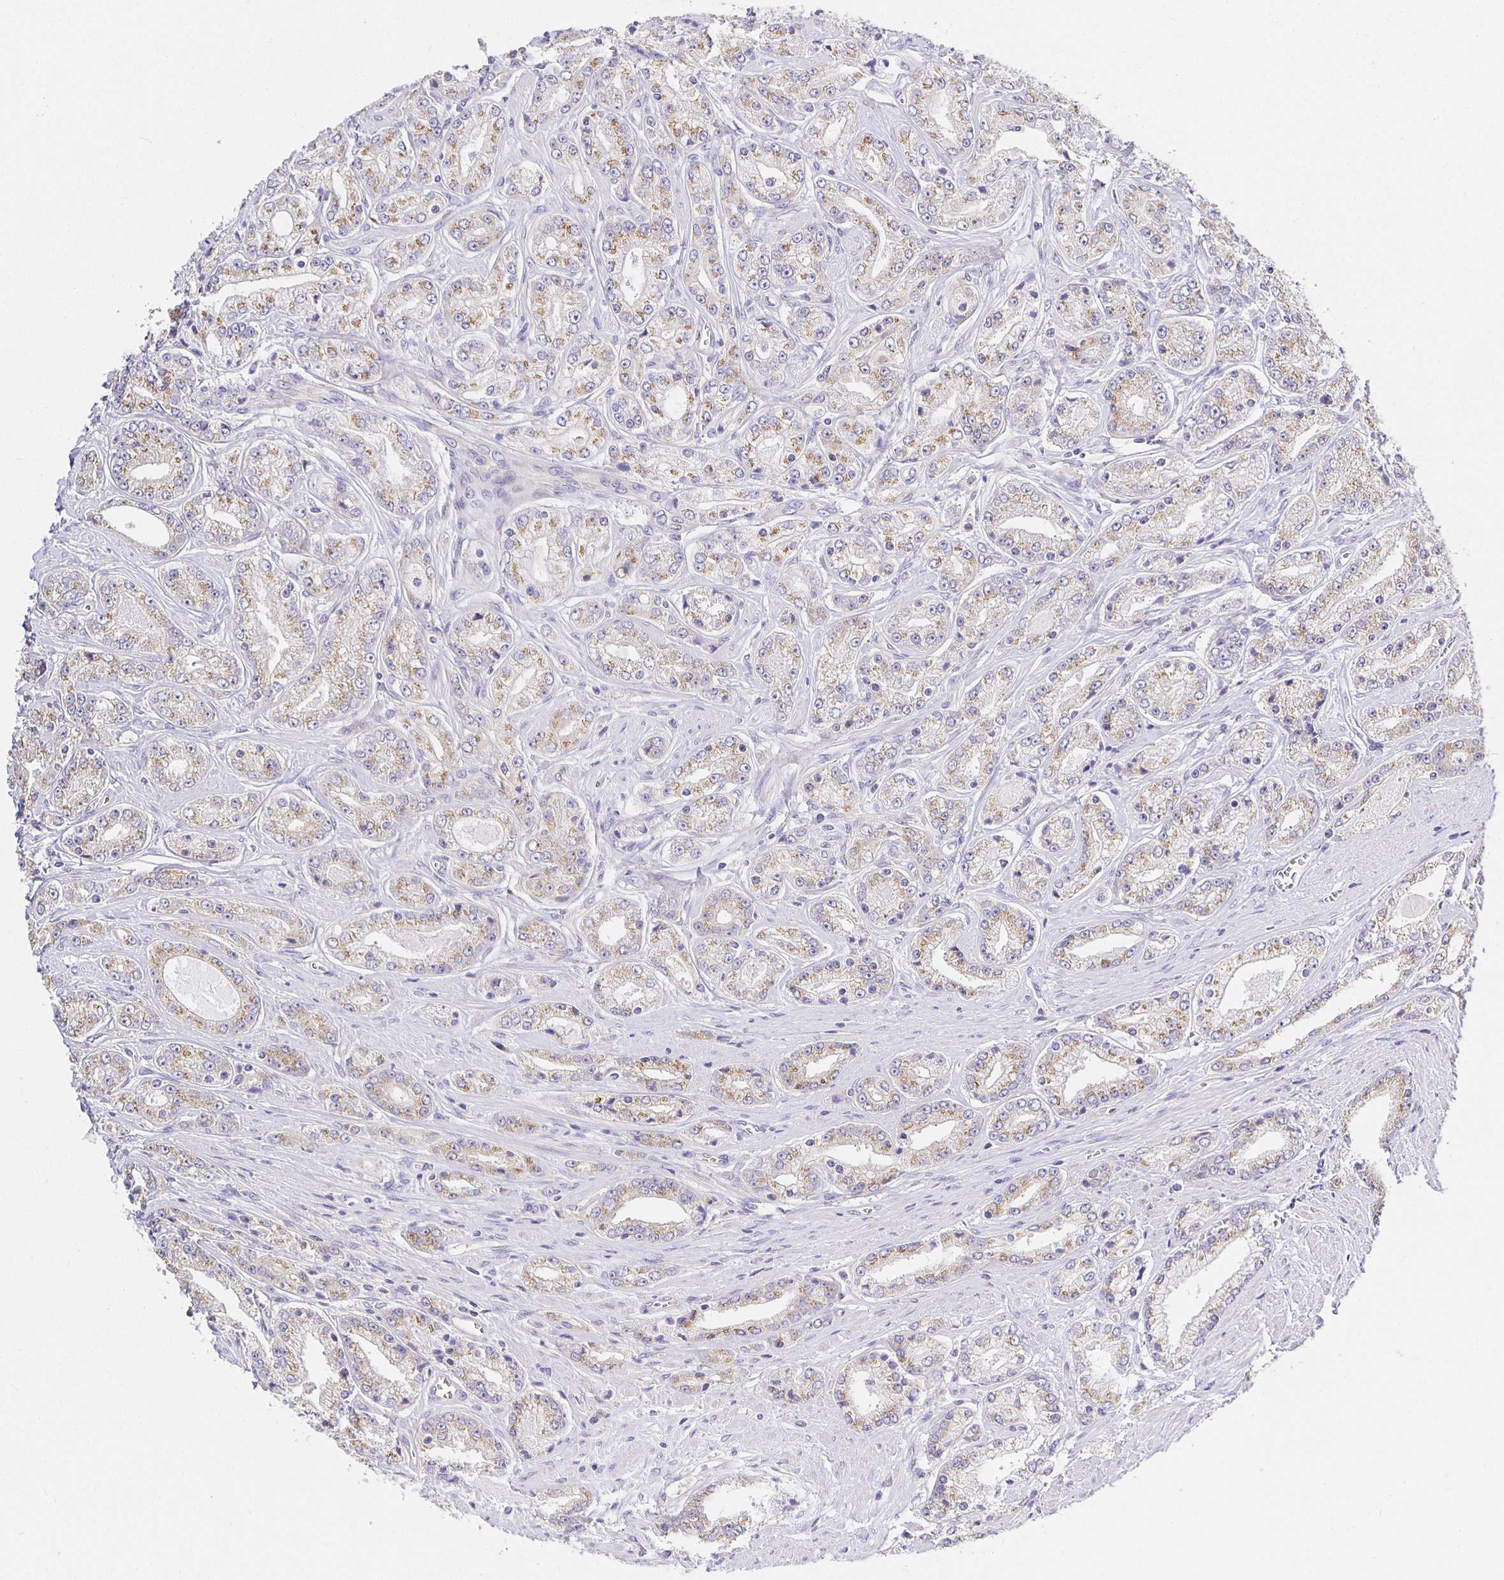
{"staining": {"intensity": "moderate", "quantity": ">75%", "location": "cytoplasmic/membranous"}, "tissue": "prostate cancer", "cell_type": "Tumor cells", "image_type": "cancer", "snomed": [{"axis": "morphology", "description": "Adenocarcinoma, High grade"}, {"axis": "topography", "description": "Prostate"}], "caption": "A brown stain shows moderate cytoplasmic/membranous positivity of a protein in human prostate adenocarcinoma (high-grade) tumor cells. The protein is stained brown, and the nuclei are stained in blue (DAB (3,3'-diaminobenzidine) IHC with brightfield microscopy, high magnification).", "gene": "OPALIN", "patient": {"sex": "male", "age": 66}}